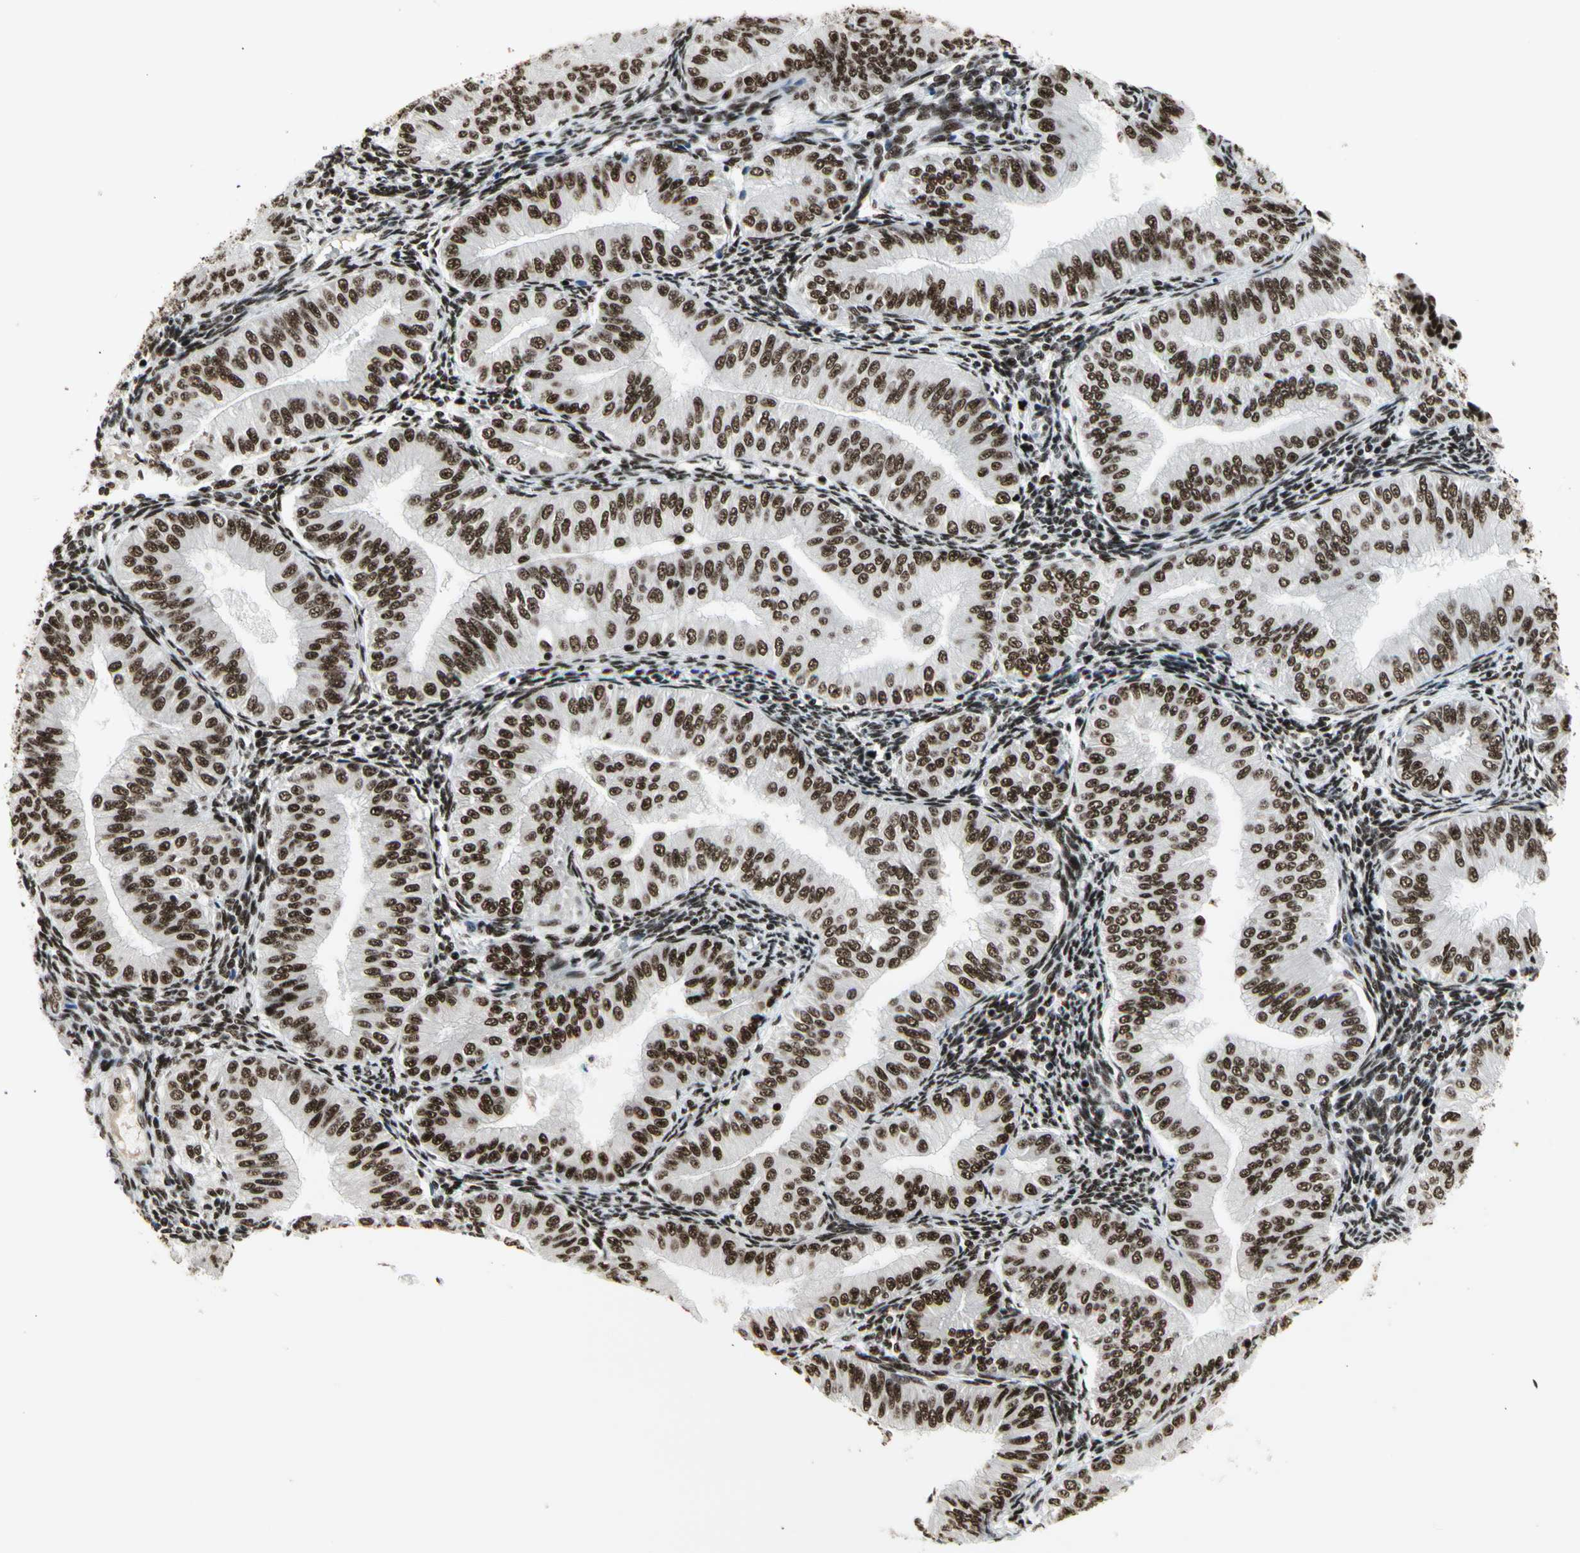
{"staining": {"intensity": "strong", "quantity": ">75%", "location": "nuclear"}, "tissue": "endometrial cancer", "cell_type": "Tumor cells", "image_type": "cancer", "snomed": [{"axis": "morphology", "description": "Normal tissue, NOS"}, {"axis": "morphology", "description": "Adenocarcinoma, NOS"}, {"axis": "topography", "description": "Endometrium"}], "caption": "A brown stain shows strong nuclear staining of a protein in human endometrial cancer tumor cells. (DAB (3,3'-diaminobenzidine) IHC, brown staining for protein, blue staining for nuclei).", "gene": "SRSF11", "patient": {"sex": "female", "age": 53}}